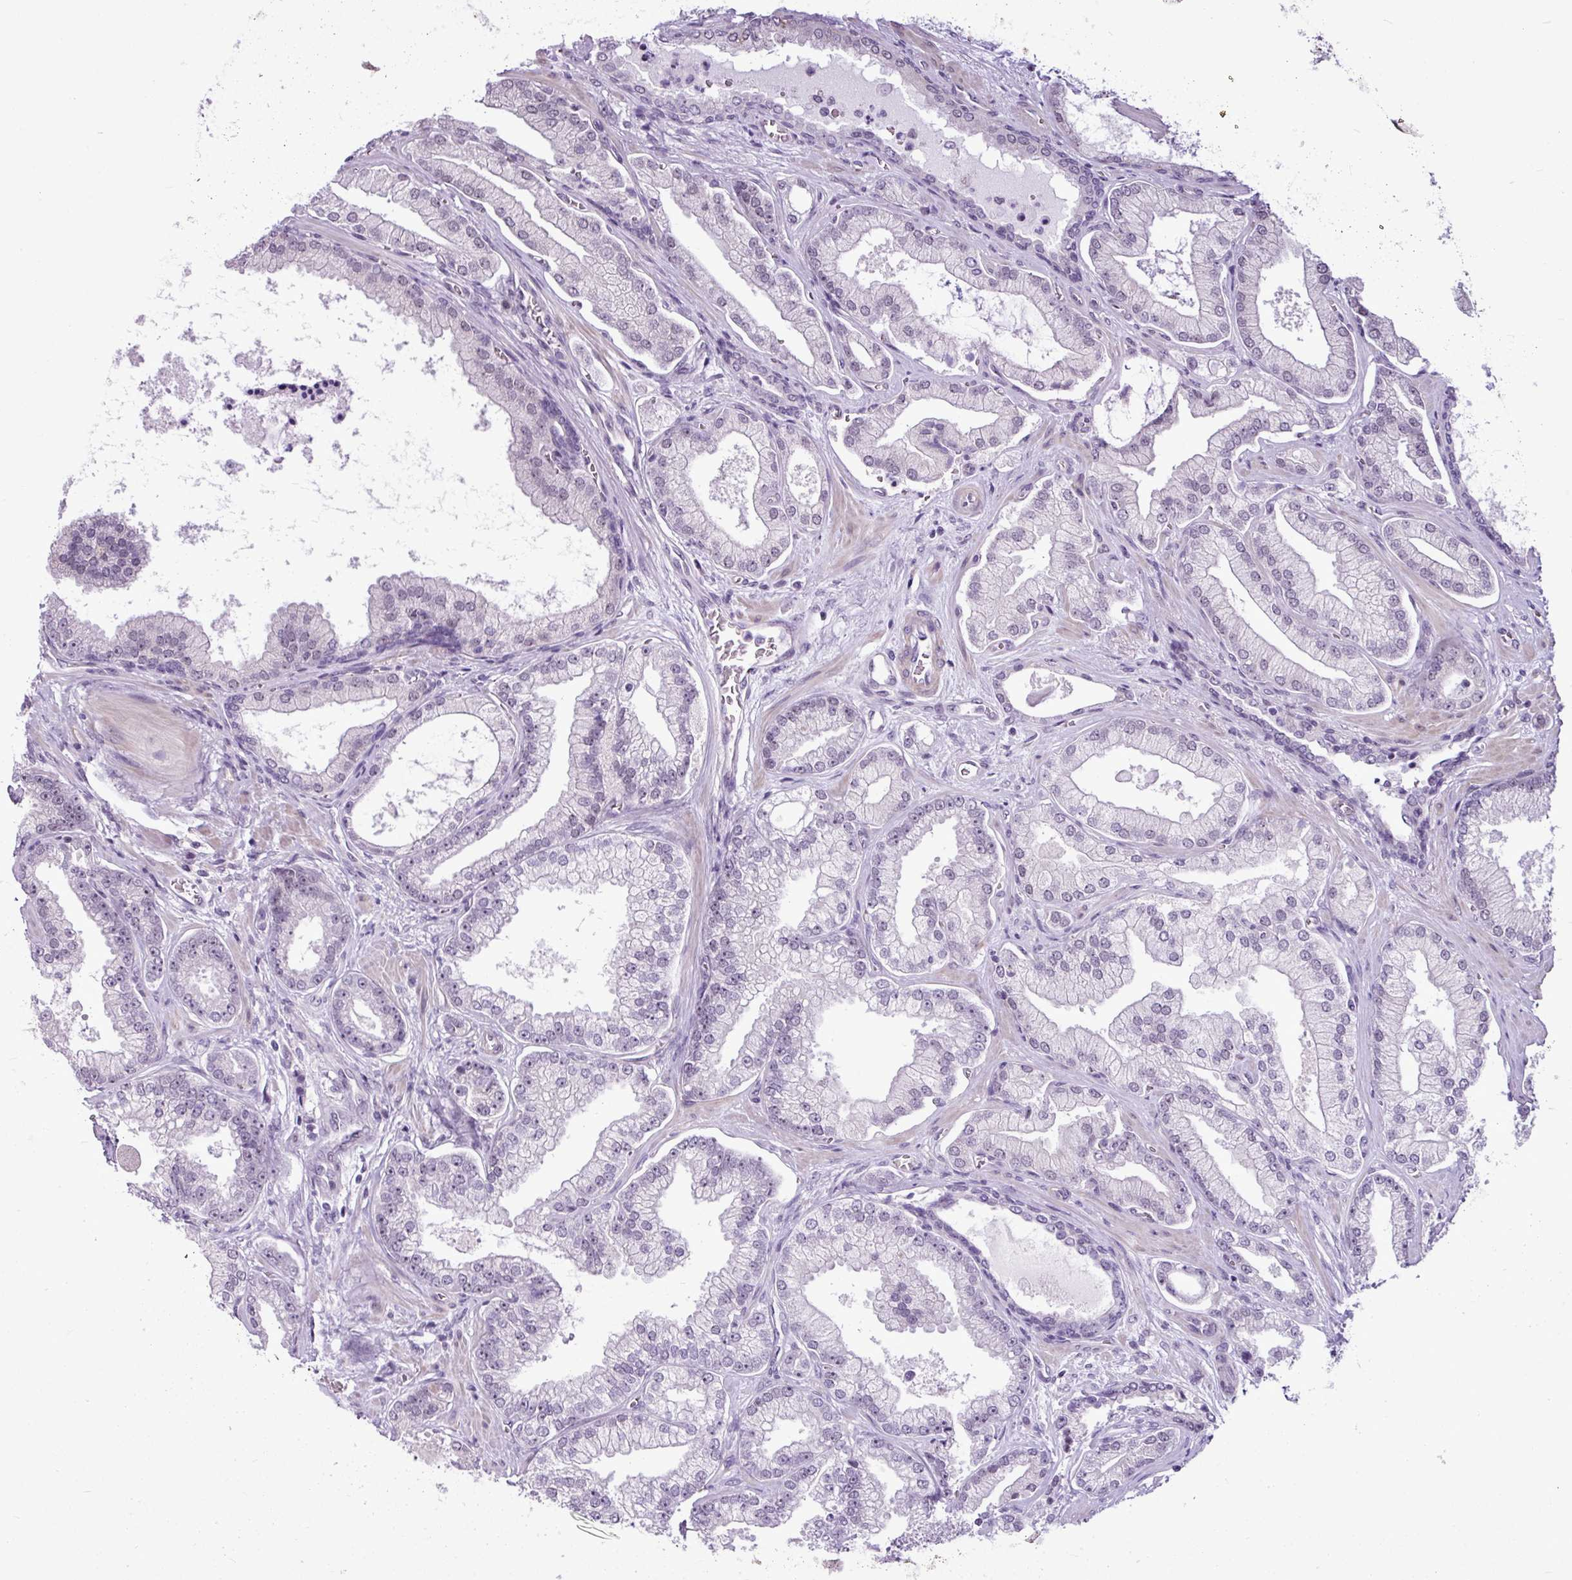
{"staining": {"intensity": "negative", "quantity": "none", "location": "none"}, "tissue": "prostate cancer", "cell_type": "Tumor cells", "image_type": "cancer", "snomed": [{"axis": "morphology", "description": "Adenocarcinoma, High grade"}, {"axis": "topography", "description": "Prostate"}], "caption": "This is an immunohistochemistry (IHC) photomicrograph of human prostate cancer (adenocarcinoma (high-grade)). There is no positivity in tumor cells.", "gene": "UTP18", "patient": {"sex": "male", "age": 68}}